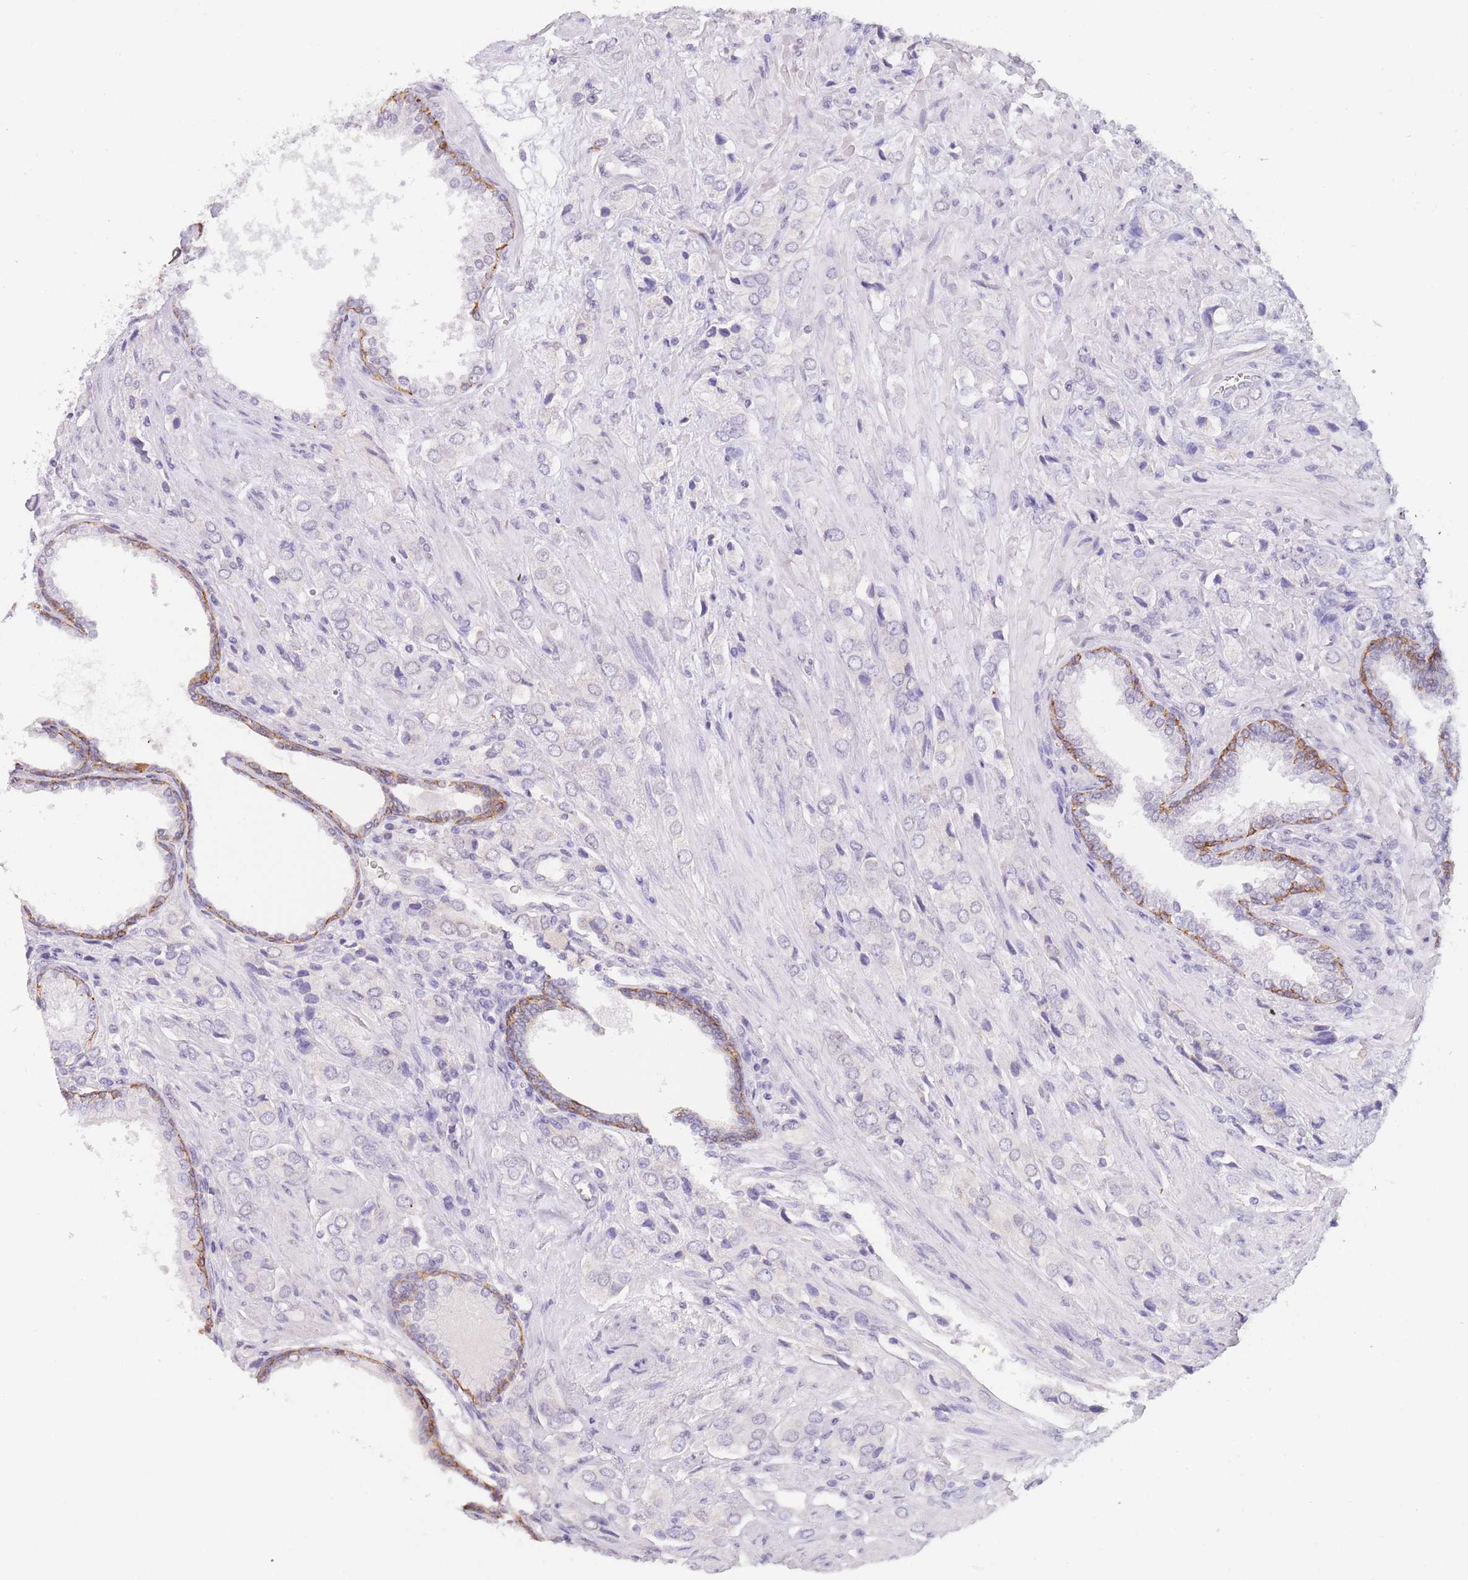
{"staining": {"intensity": "weak", "quantity": "<25%", "location": "nuclear"}, "tissue": "prostate cancer", "cell_type": "Tumor cells", "image_type": "cancer", "snomed": [{"axis": "morphology", "description": "Adenocarcinoma, High grade"}, {"axis": "topography", "description": "Prostate and seminal vesicle, NOS"}], "caption": "A micrograph of adenocarcinoma (high-grade) (prostate) stained for a protein exhibits no brown staining in tumor cells.", "gene": "FRAT2", "patient": {"sex": "male", "age": 64}}